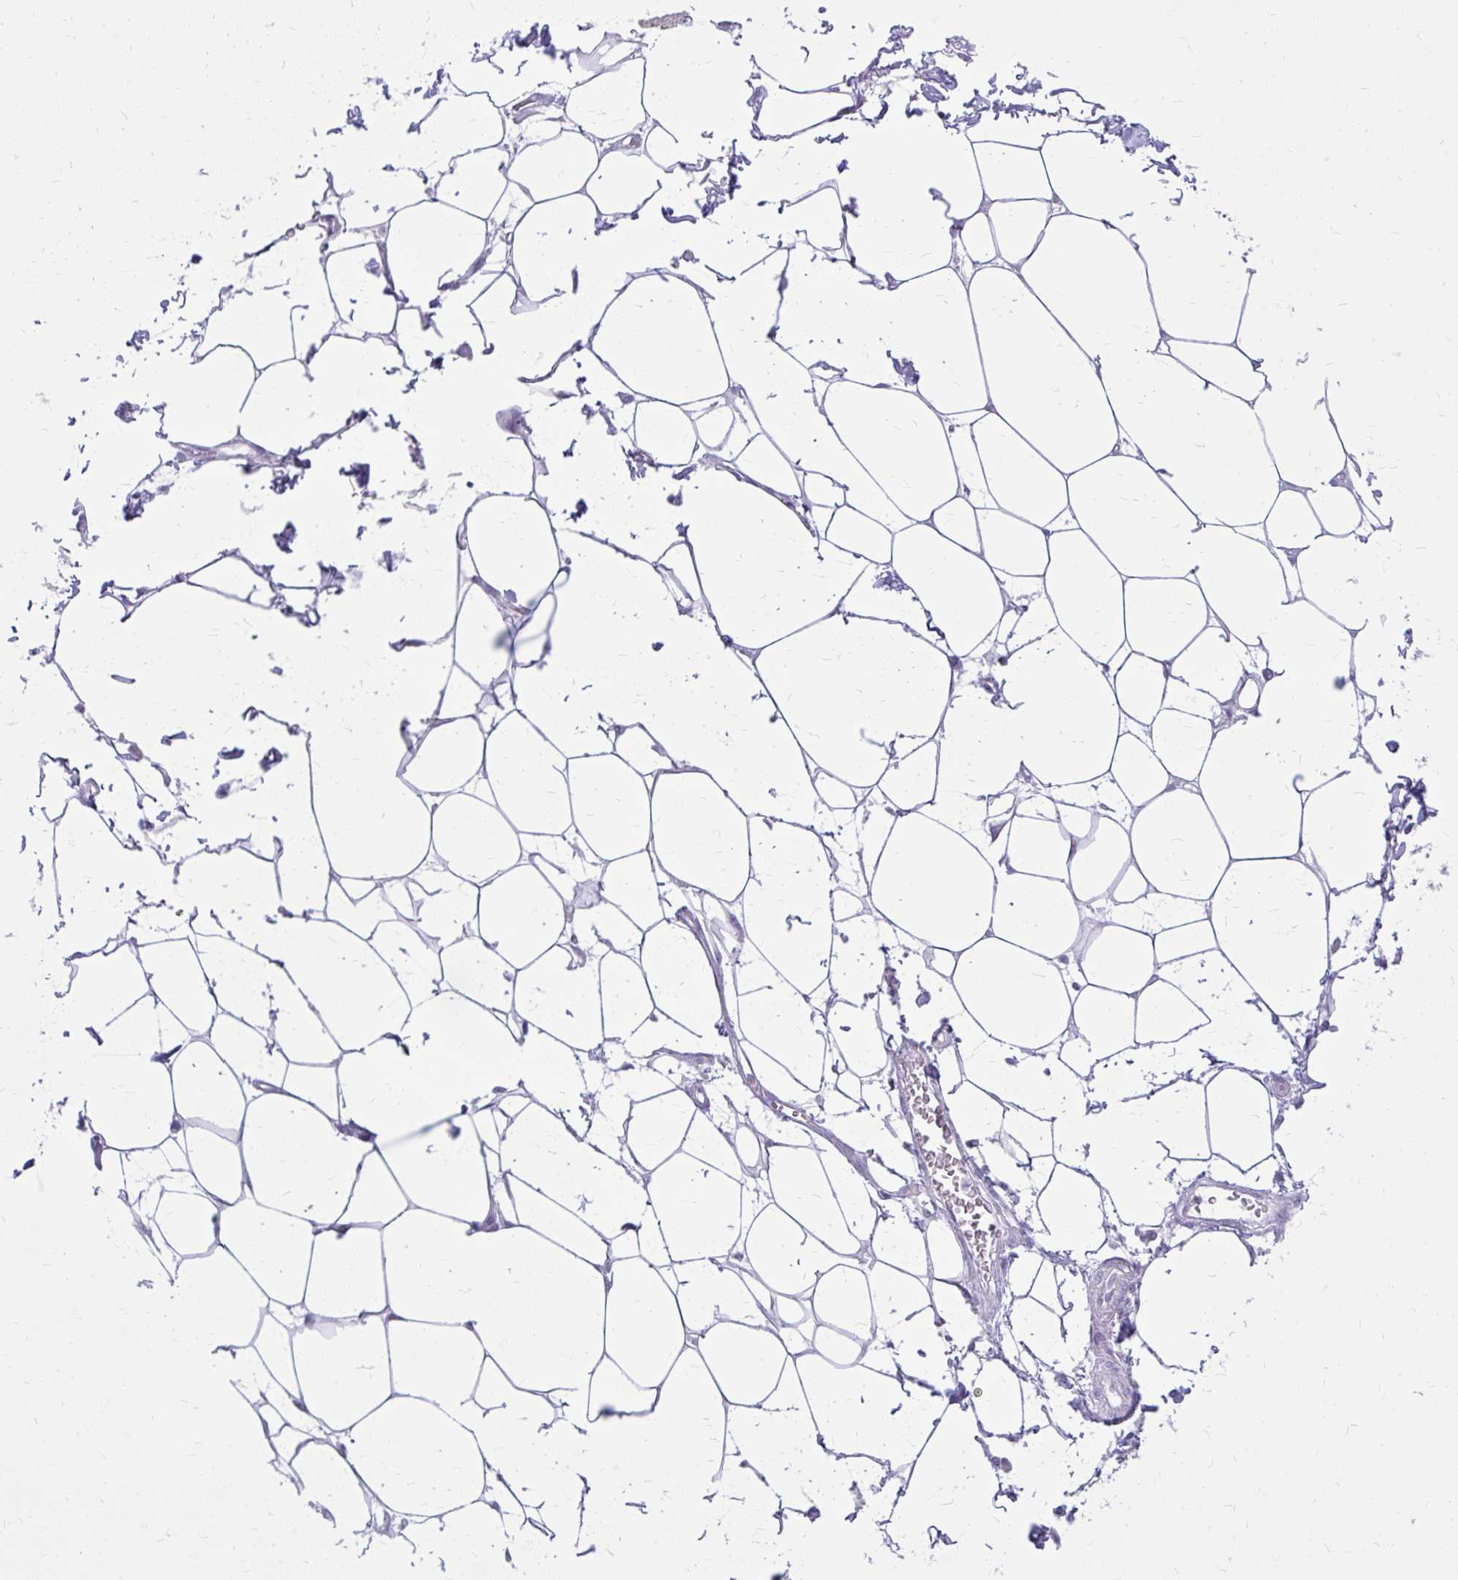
{"staining": {"intensity": "negative", "quantity": "none", "location": "none"}, "tissue": "adipose tissue", "cell_type": "Adipocytes", "image_type": "normal", "snomed": [{"axis": "morphology", "description": "Normal tissue, NOS"}, {"axis": "topography", "description": "Vagina"}, {"axis": "topography", "description": "Peripheral nerve tissue"}], "caption": "Photomicrograph shows no significant protein positivity in adipocytes of unremarkable adipose tissue. The staining was performed using DAB (3,3'-diaminobenzidine) to visualize the protein expression in brown, while the nuclei were stained in blue with hematoxylin (Magnification: 20x).", "gene": "PRAP1", "patient": {"sex": "female", "age": 71}}